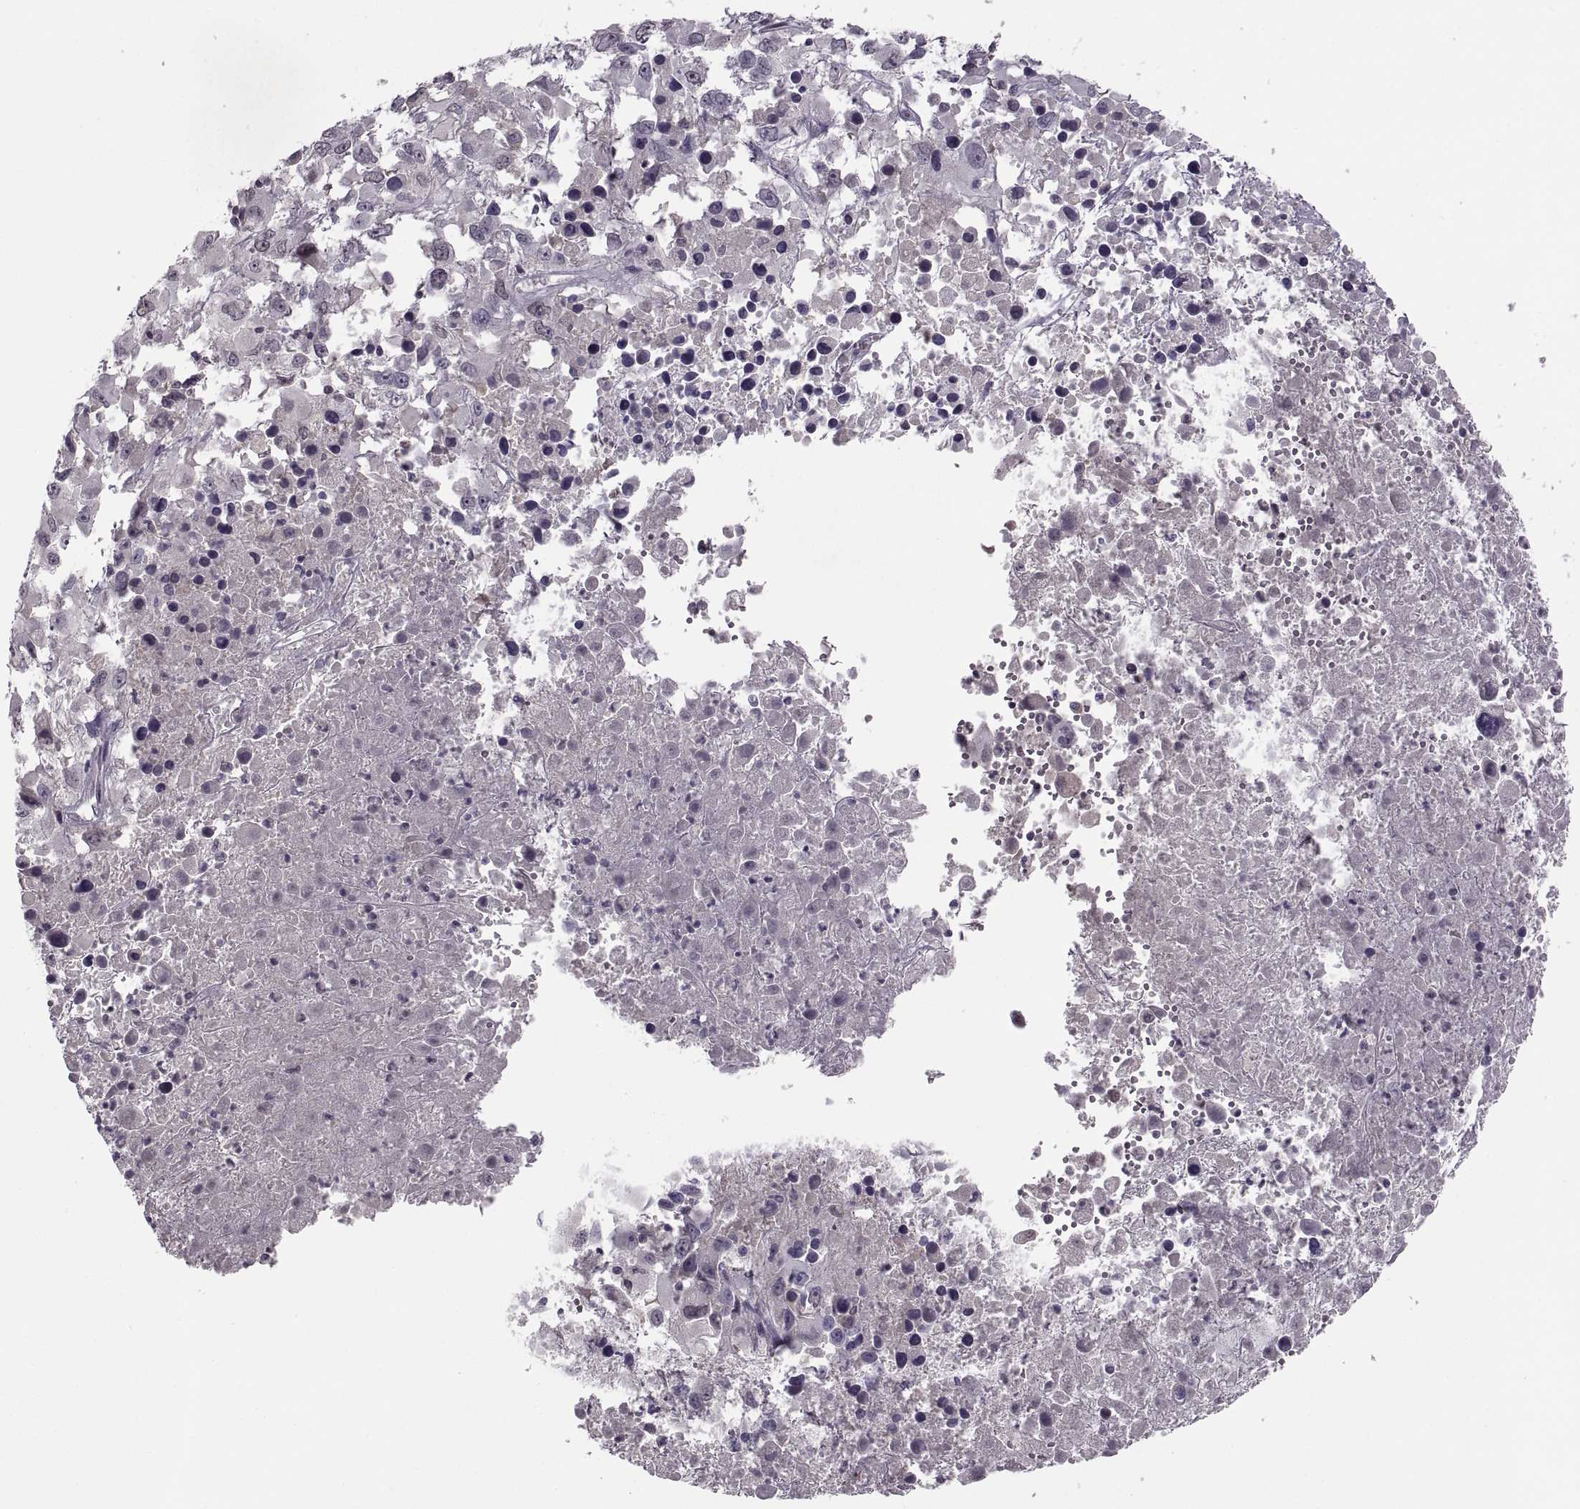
{"staining": {"intensity": "negative", "quantity": "none", "location": "none"}, "tissue": "melanoma", "cell_type": "Tumor cells", "image_type": "cancer", "snomed": [{"axis": "morphology", "description": "Malignant melanoma, Metastatic site"}, {"axis": "topography", "description": "Soft tissue"}], "caption": "High magnification brightfield microscopy of melanoma stained with DAB (3,3'-diaminobenzidine) (brown) and counterstained with hematoxylin (blue): tumor cells show no significant expression.", "gene": "CACNA1F", "patient": {"sex": "male", "age": 50}}